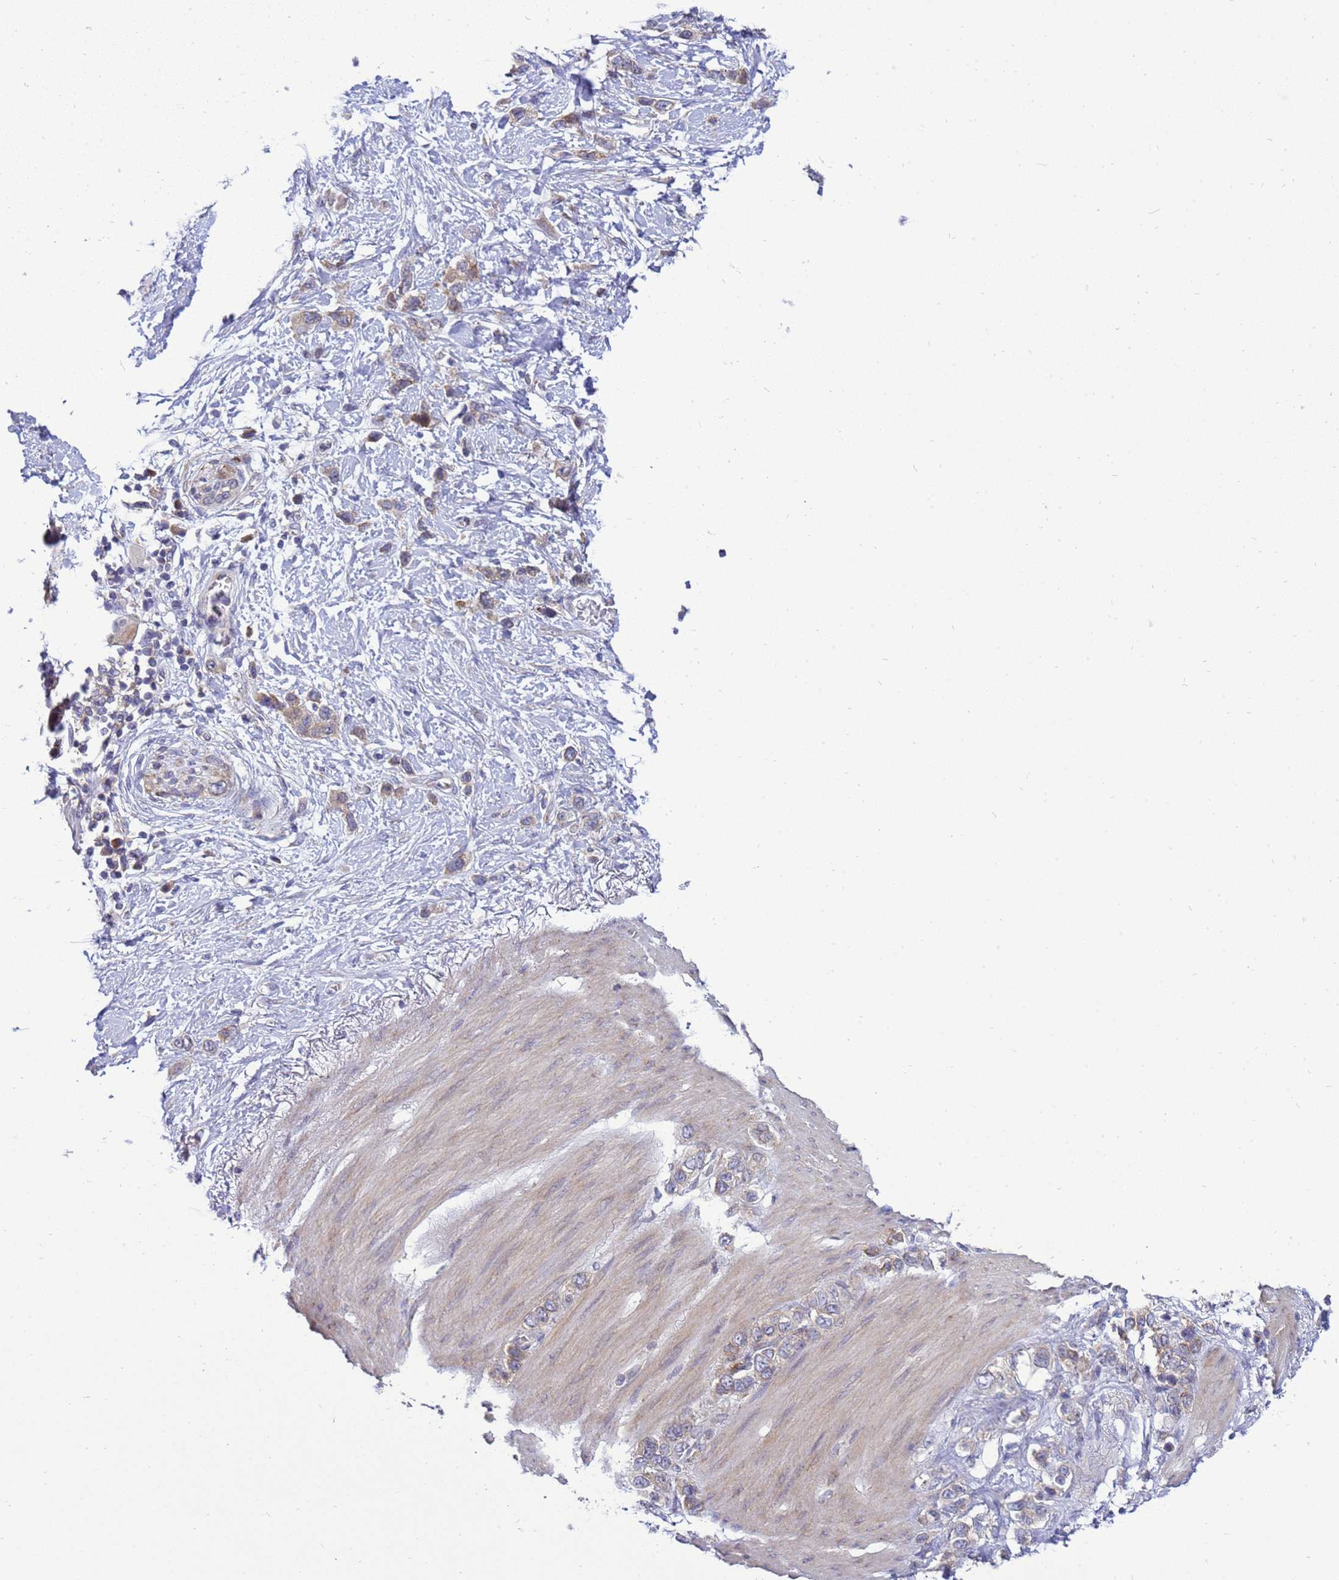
{"staining": {"intensity": "weak", "quantity": "25%-75%", "location": "cytoplasmic/membranous"}, "tissue": "stomach cancer", "cell_type": "Tumor cells", "image_type": "cancer", "snomed": [{"axis": "morphology", "description": "Adenocarcinoma, NOS"}, {"axis": "morphology", "description": "Adenocarcinoma, High grade"}, {"axis": "topography", "description": "Stomach, upper"}, {"axis": "topography", "description": "Stomach, lower"}], "caption": "Brown immunohistochemical staining in stomach cancer (adenocarcinoma (high-grade)) shows weak cytoplasmic/membranous positivity in approximately 25%-75% of tumor cells.", "gene": "MON1B", "patient": {"sex": "female", "age": 65}}